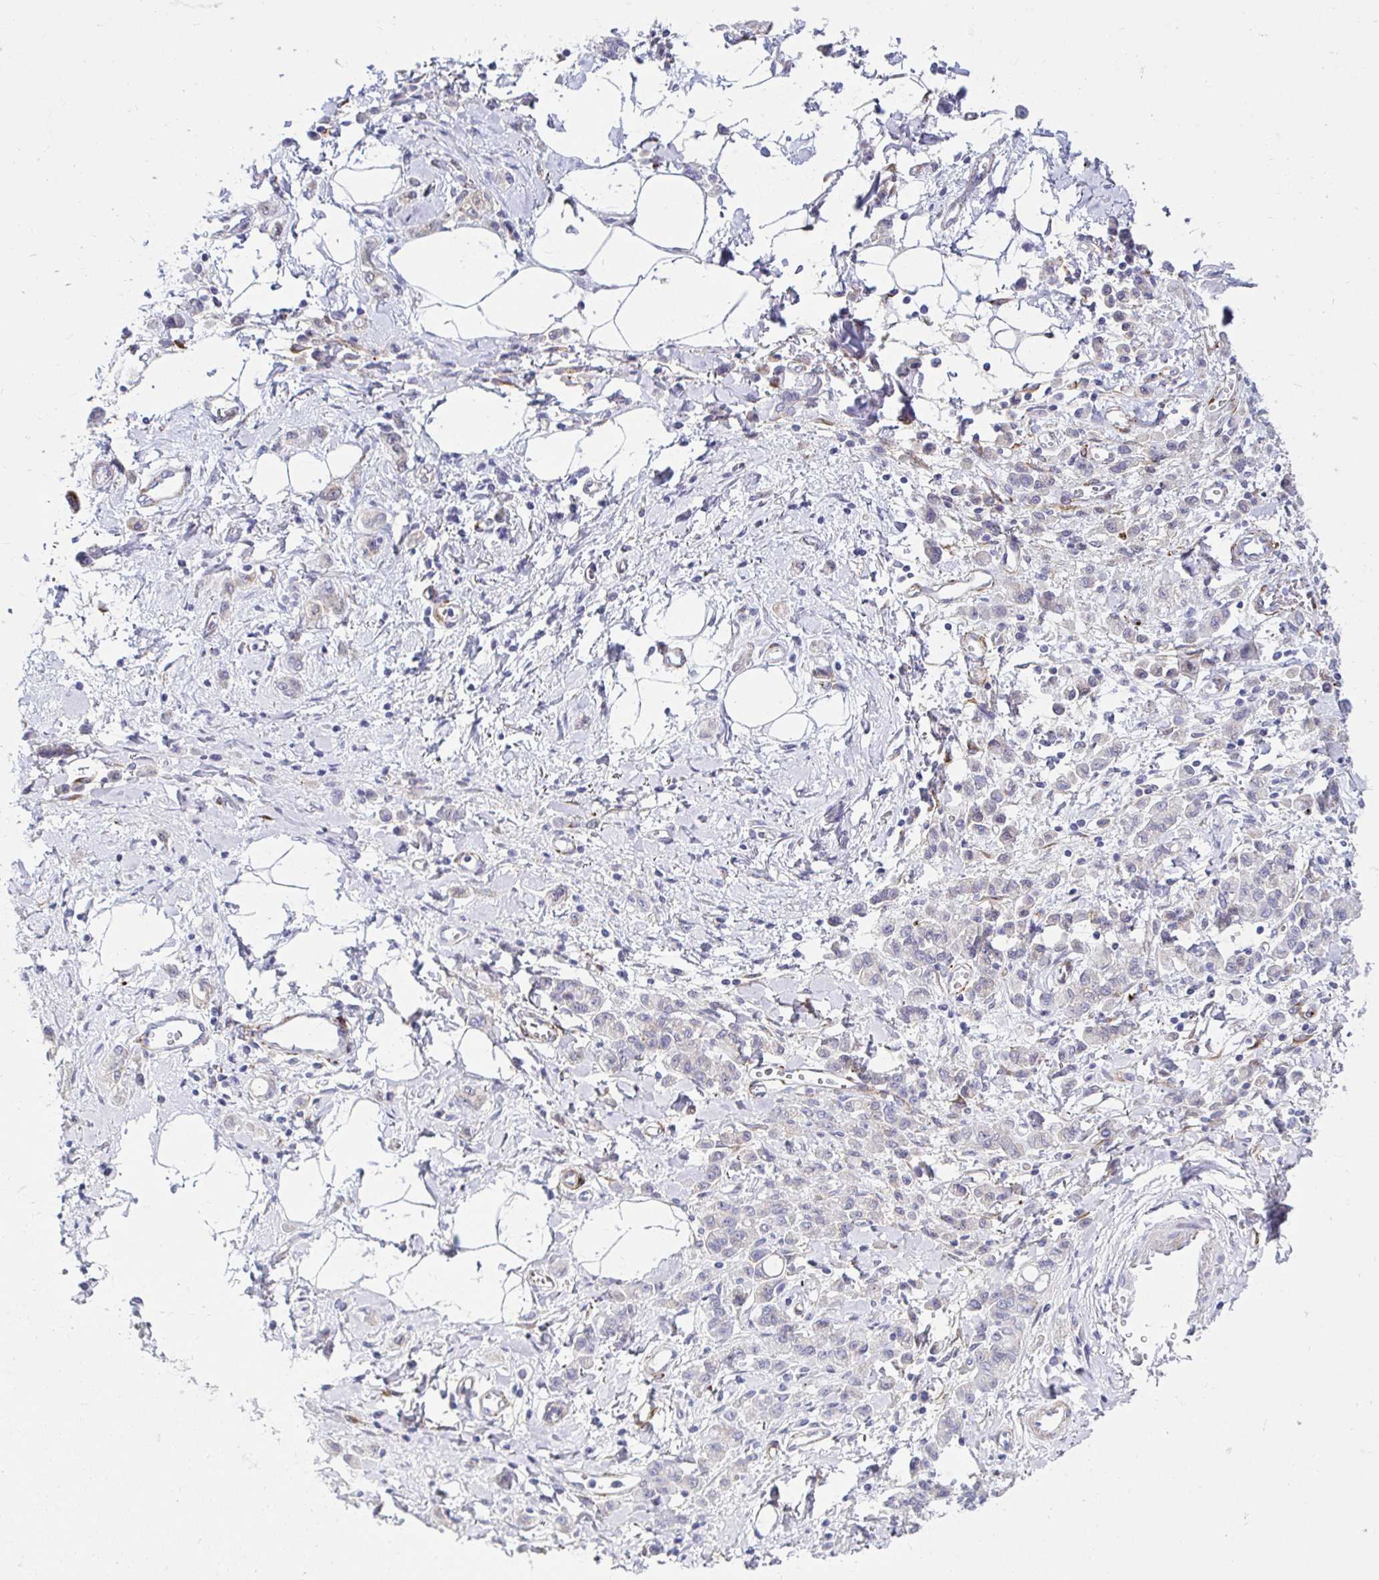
{"staining": {"intensity": "negative", "quantity": "none", "location": "none"}, "tissue": "testis cancer", "cell_type": "Tumor cells", "image_type": "cancer", "snomed": [{"axis": "morphology", "description": "Seminoma, NOS"}, {"axis": "topography", "description": "Testis"}], "caption": "There is no significant positivity in tumor cells of seminoma (testis).", "gene": "ANKRD62", "patient": {"sex": "male", "age": 26}}